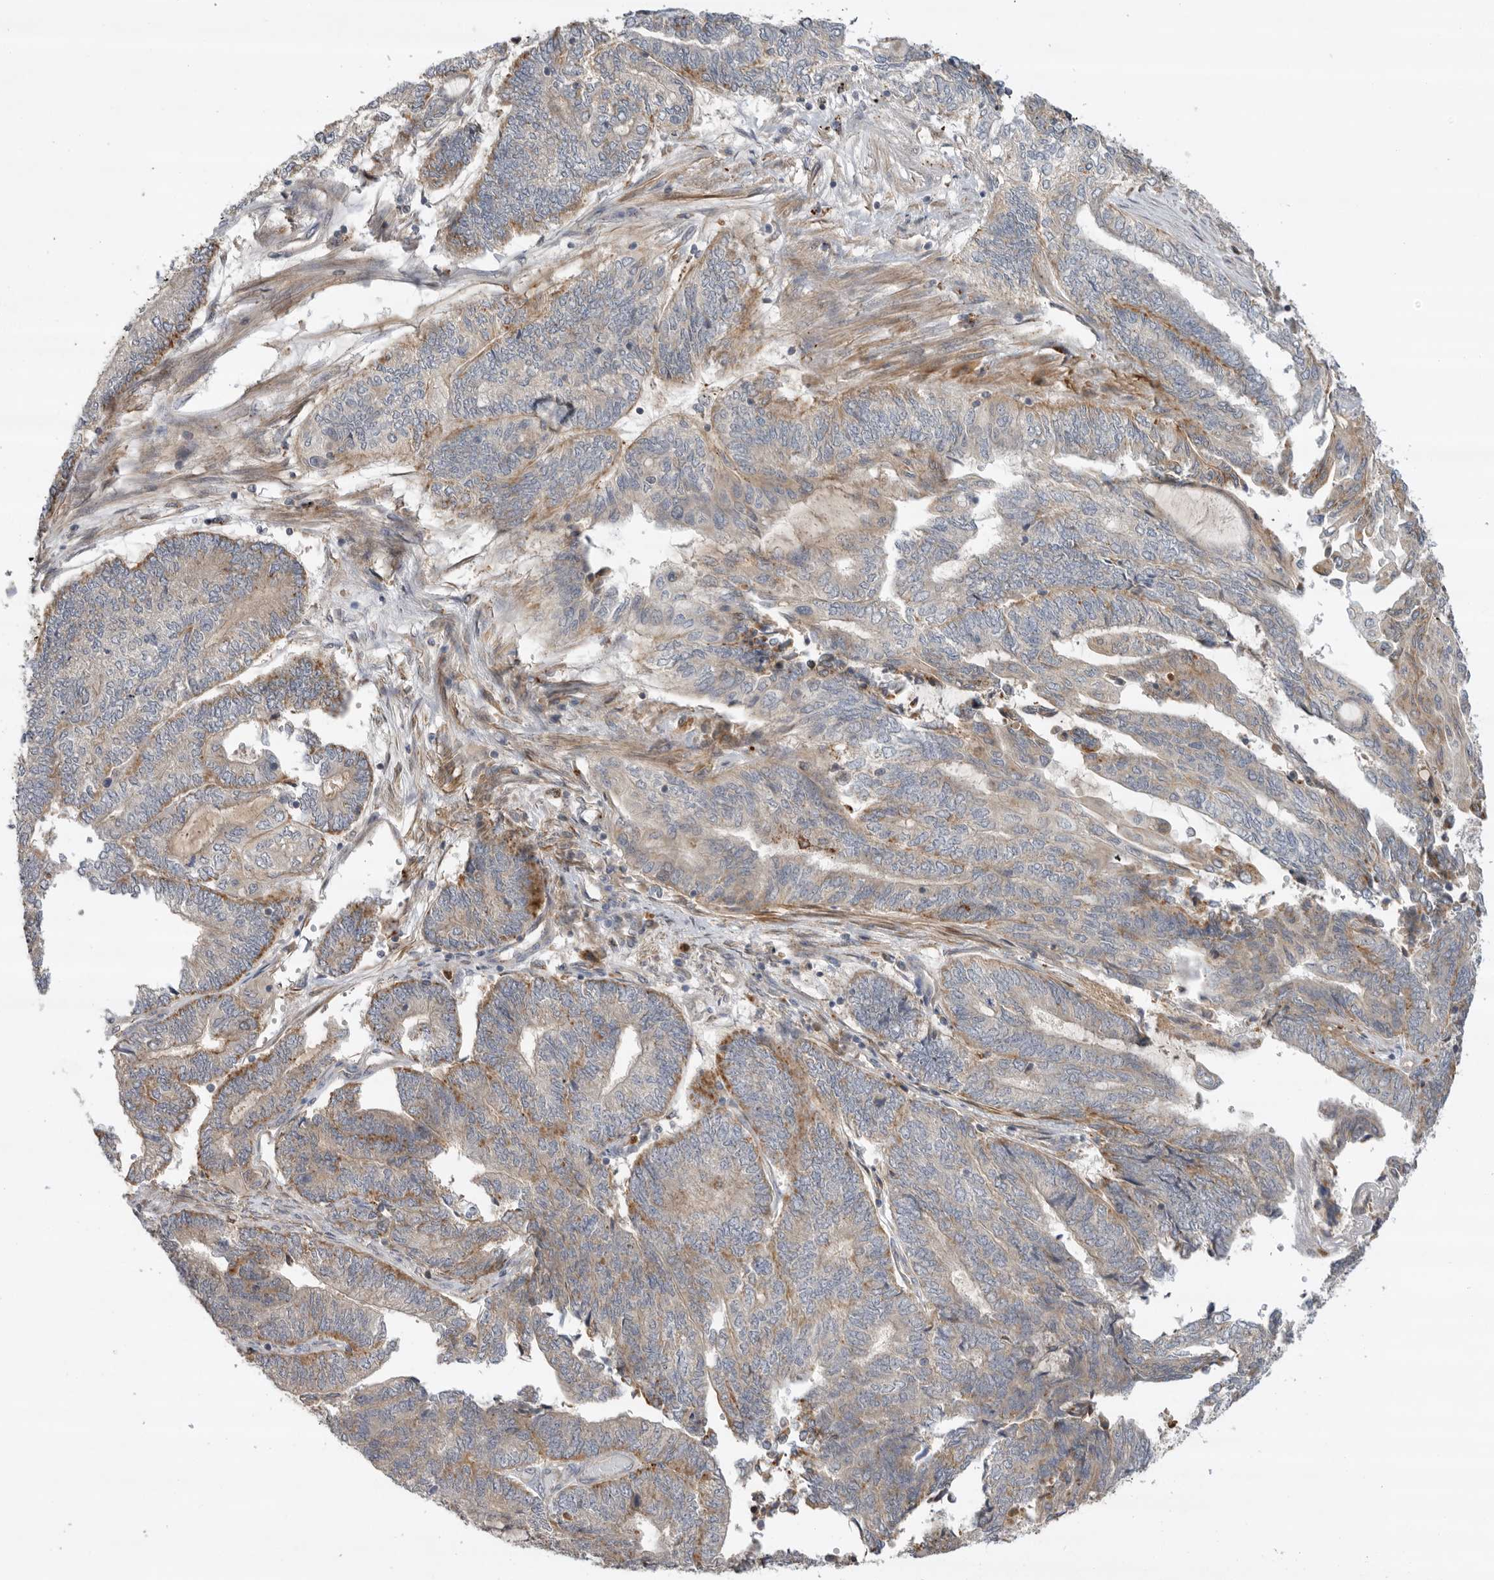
{"staining": {"intensity": "weak", "quantity": "<25%", "location": "cytoplasmic/membranous"}, "tissue": "endometrial cancer", "cell_type": "Tumor cells", "image_type": "cancer", "snomed": [{"axis": "morphology", "description": "Adenocarcinoma, NOS"}, {"axis": "topography", "description": "Uterus"}, {"axis": "topography", "description": "Endometrium"}], "caption": "Endometrial adenocarcinoma stained for a protein using immunohistochemistry demonstrates no expression tumor cells.", "gene": "GNE", "patient": {"sex": "female", "age": 70}}